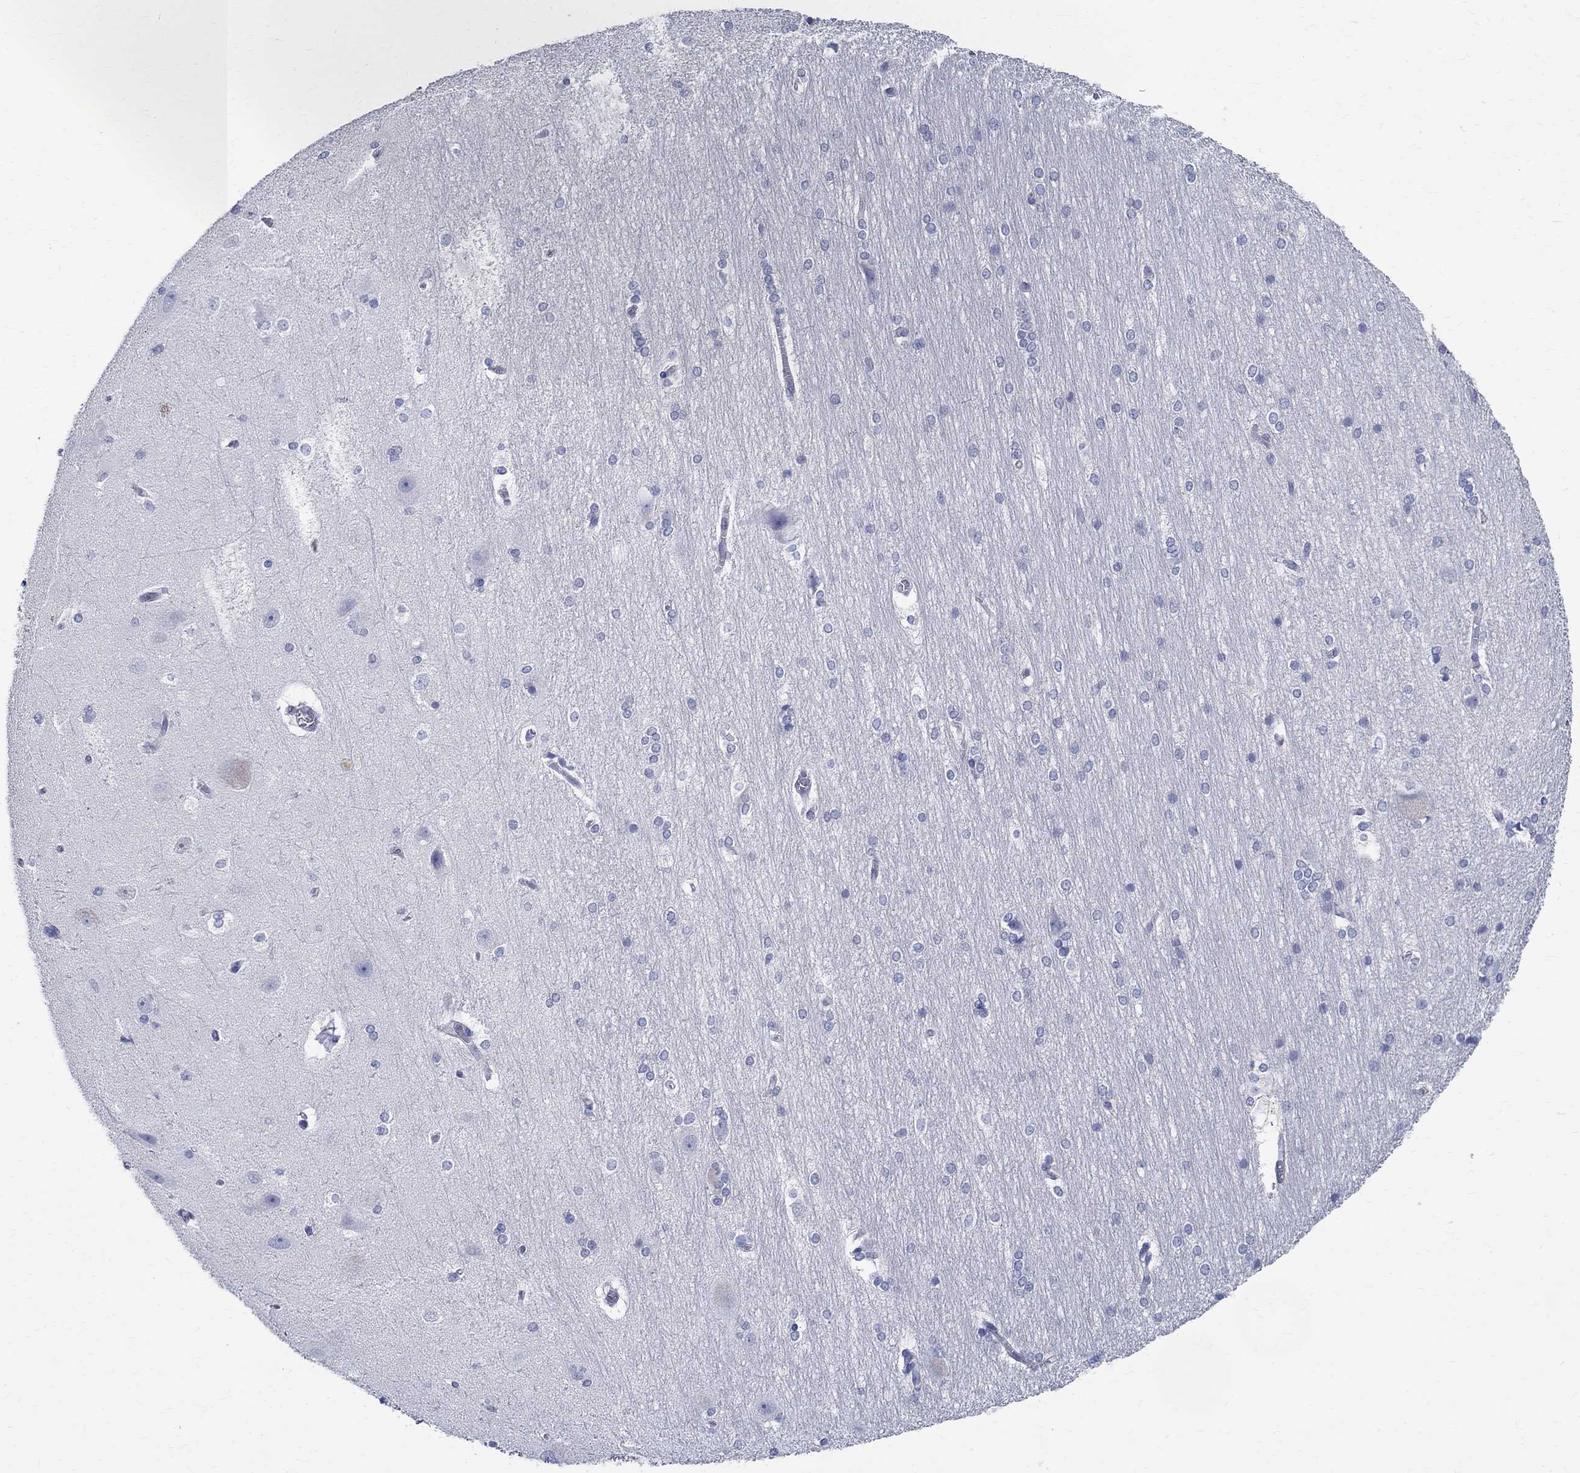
{"staining": {"intensity": "negative", "quantity": "none", "location": "none"}, "tissue": "hippocampus", "cell_type": "Glial cells", "image_type": "normal", "snomed": [{"axis": "morphology", "description": "Normal tissue, NOS"}, {"axis": "topography", "description": "Cerebral cortex"}, {"axis": "topography", "description": "Hippocampus"}], "caption": "DAB immunohistochemical staining of benign hippocampus reveals no significant staining in glial cells. (Immunohistochemistry (ihc), brightfield microscopy, high magnification).", "gene": "TSPAN16", "patient": {"sex": "female", "age": 19}}